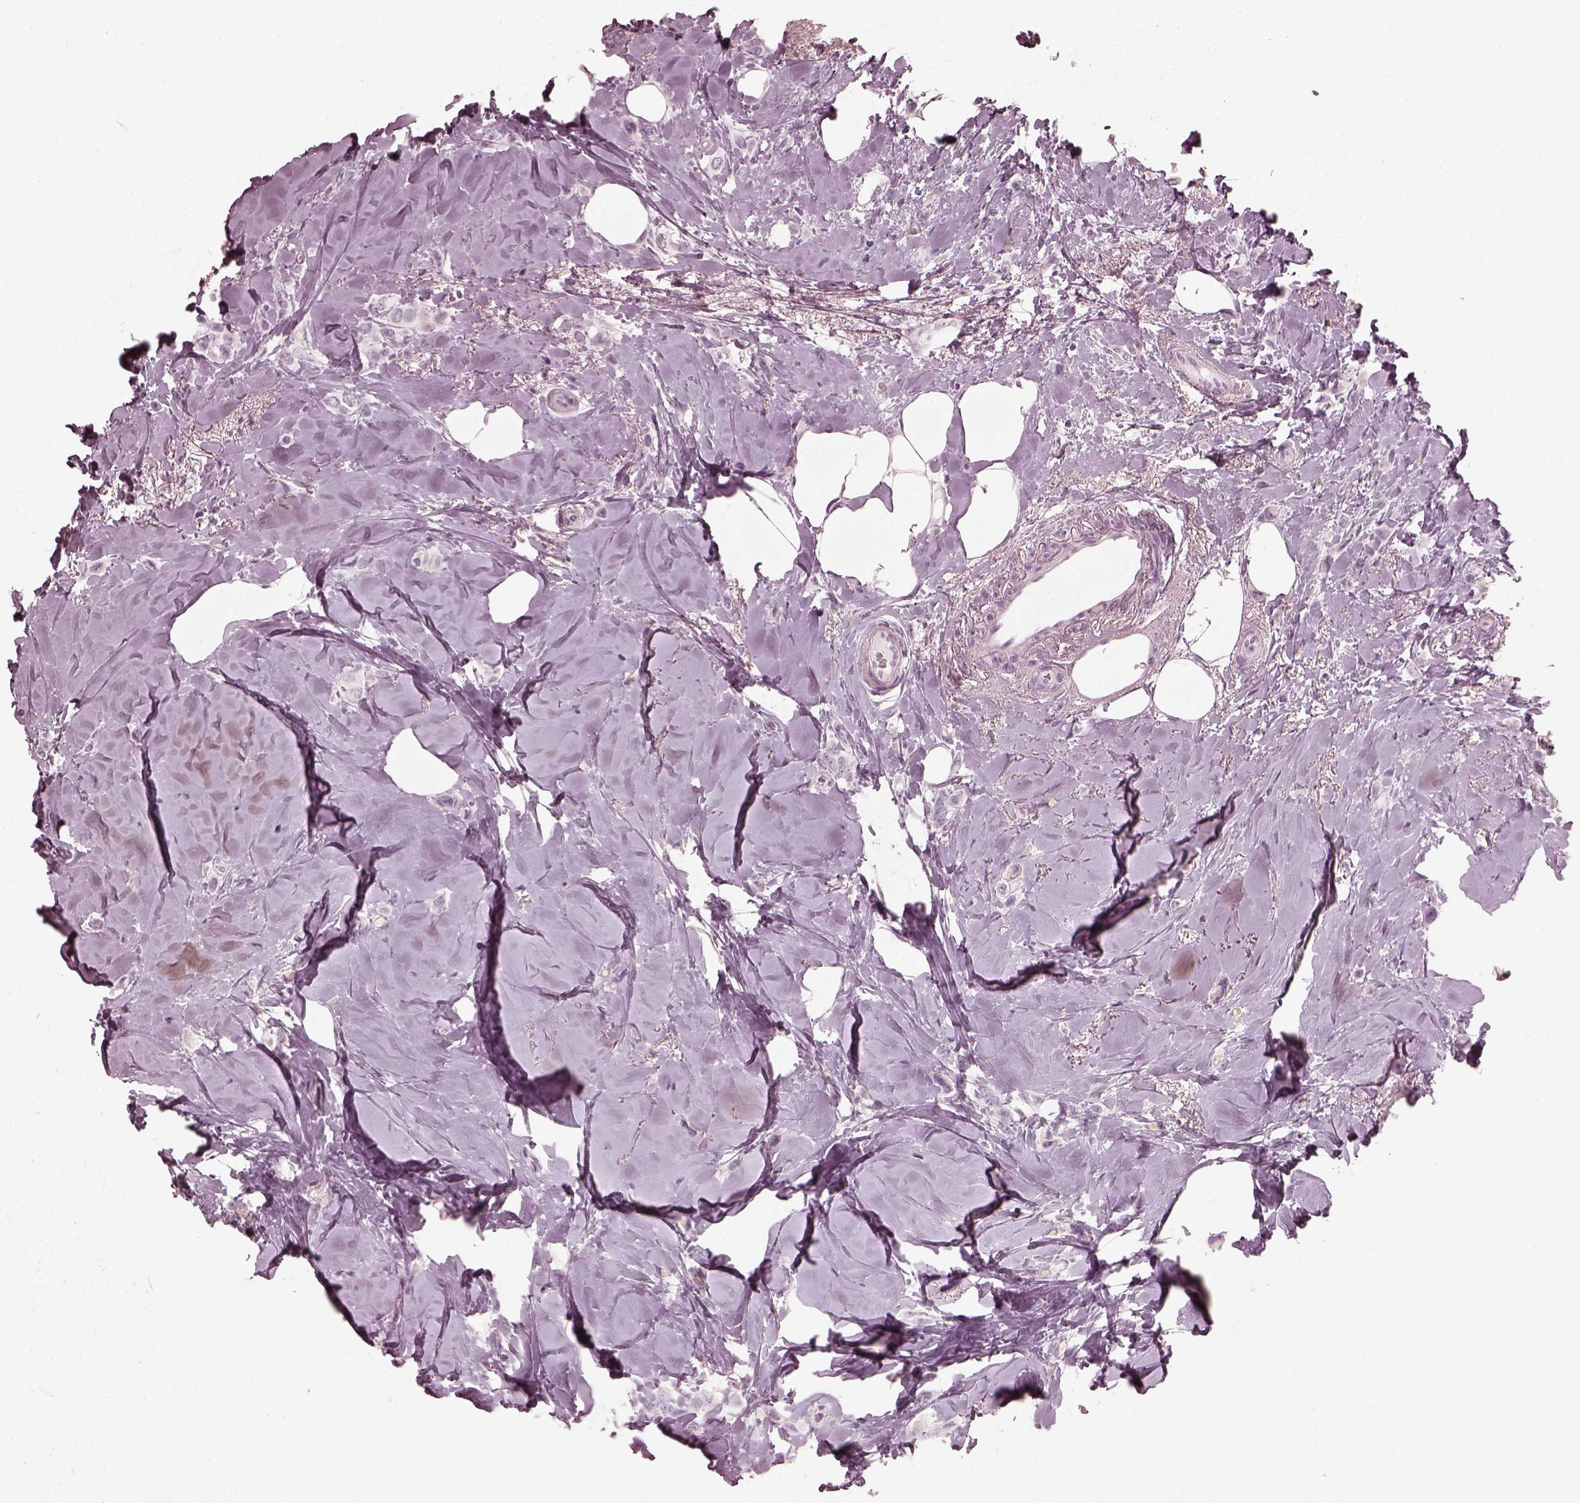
{"staining": {"intensity": "negative", "quantity": "none", "location": "none"}, "tissue": "breast cancer", "cell_type": "Tumor cells", "image_type": "cancer", "snomed": [{"axis": "morphology", "description": "Lobular carcinoma"}, {"axis": "topography", "description": "Breast"}], "caption": "Immunohistochemistry (IHC) of breast cancer (lobular carcinoma) shows no positivity in tumor cells.", "gene": "SAXO2", "patient": {"sex": "female", "age": 66}}